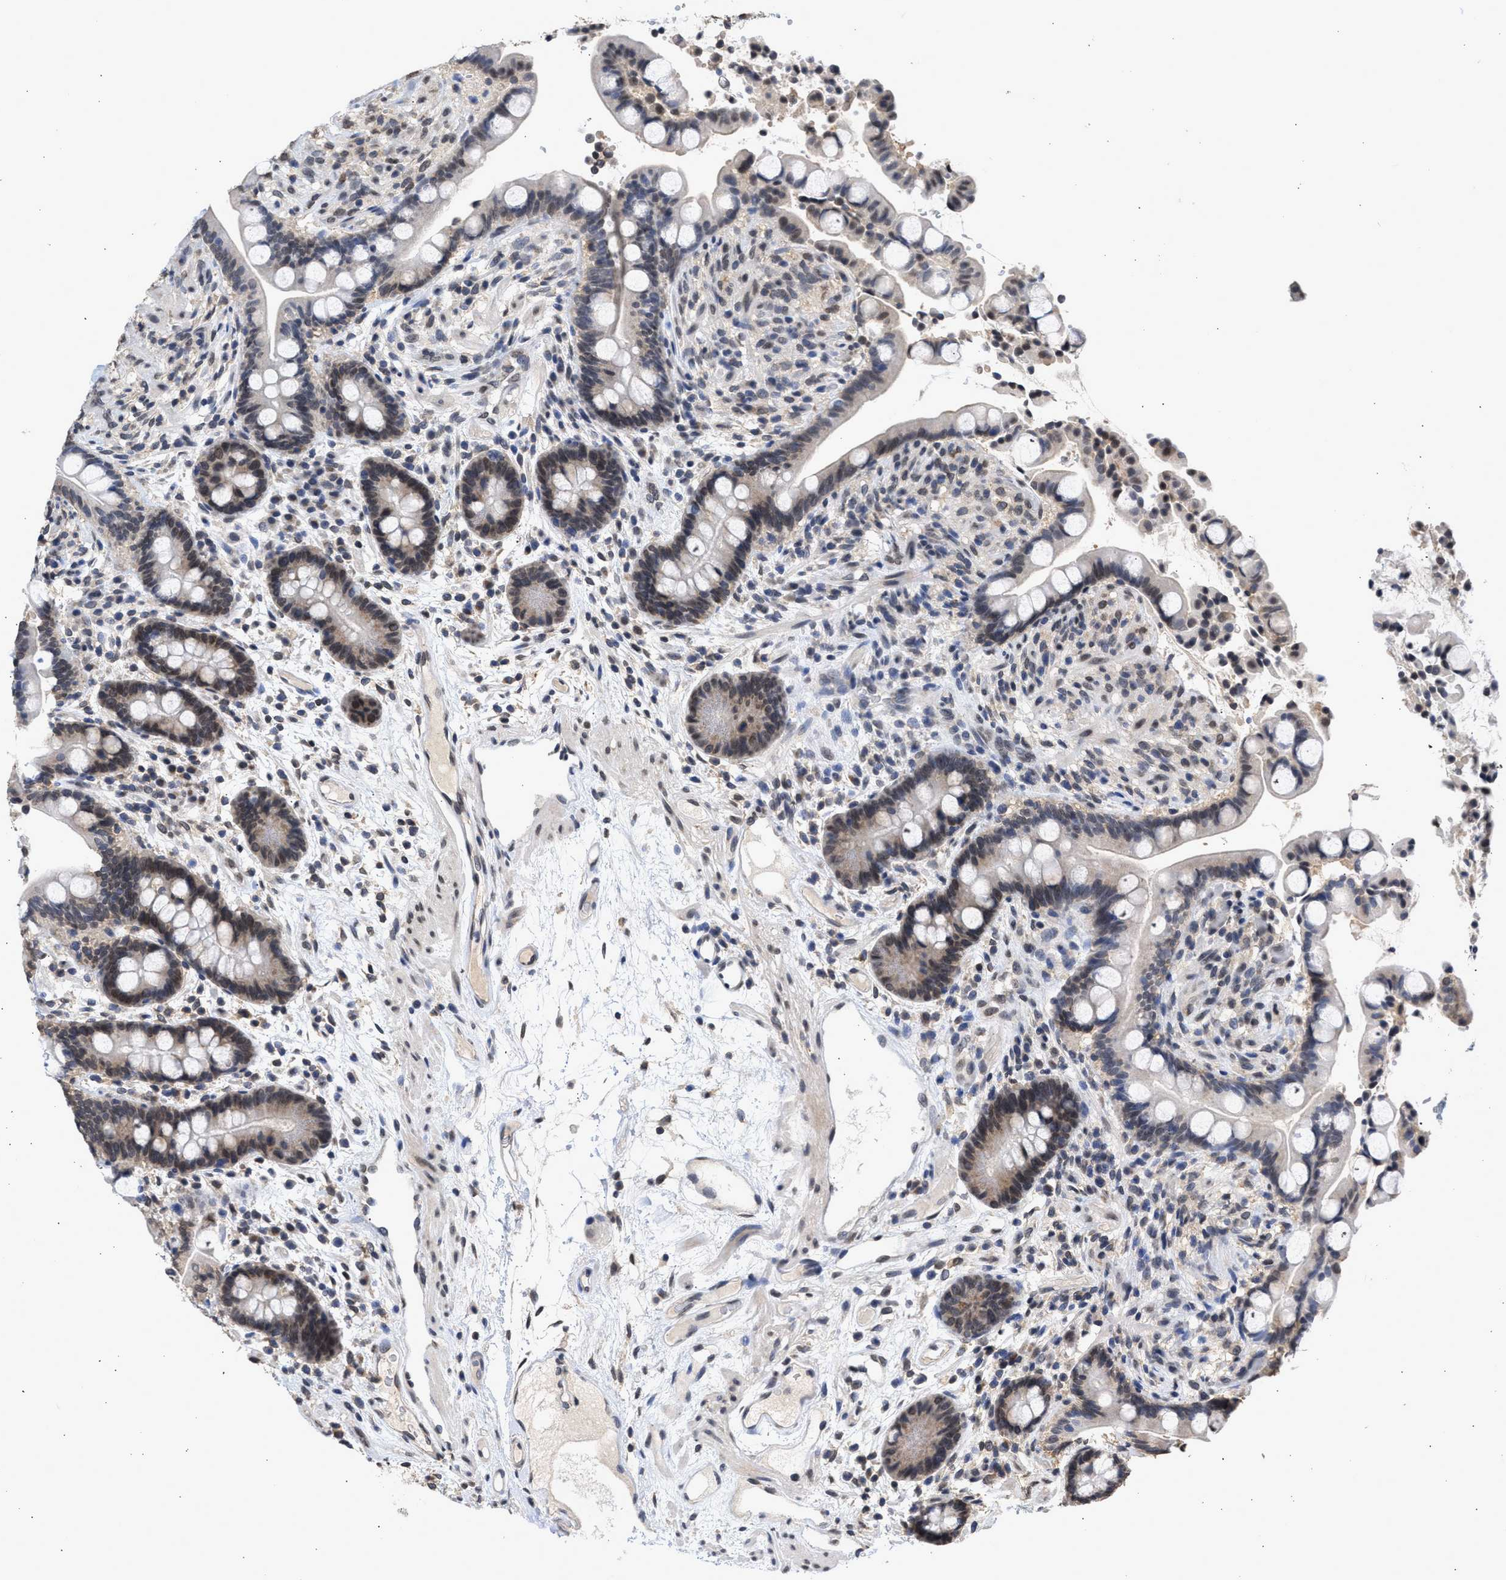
{"staining": {"intensity": "weak", "quantity": "25%-75%", "location": "cytoplasmic/membranous"}, "tissue": "colon", "cell_type": "Endothelial cells", "image_type": "normal", "snomed": [{"axis": "morphology", "description": "Normal tissue, NOS"}, {"axis": "topography", "description": "Colon"}], "caption": "Protein analysis of normal colon displays weak cytoplasmic/membranous positivity in about 25%-75% of endothelial cells. Using DAB (brown) and hematoxylin (blue) stains, captured at high magnification using brightfield microscopy.", "gene": "NUP35", "patient": {"sex": "male", "age": 73}}